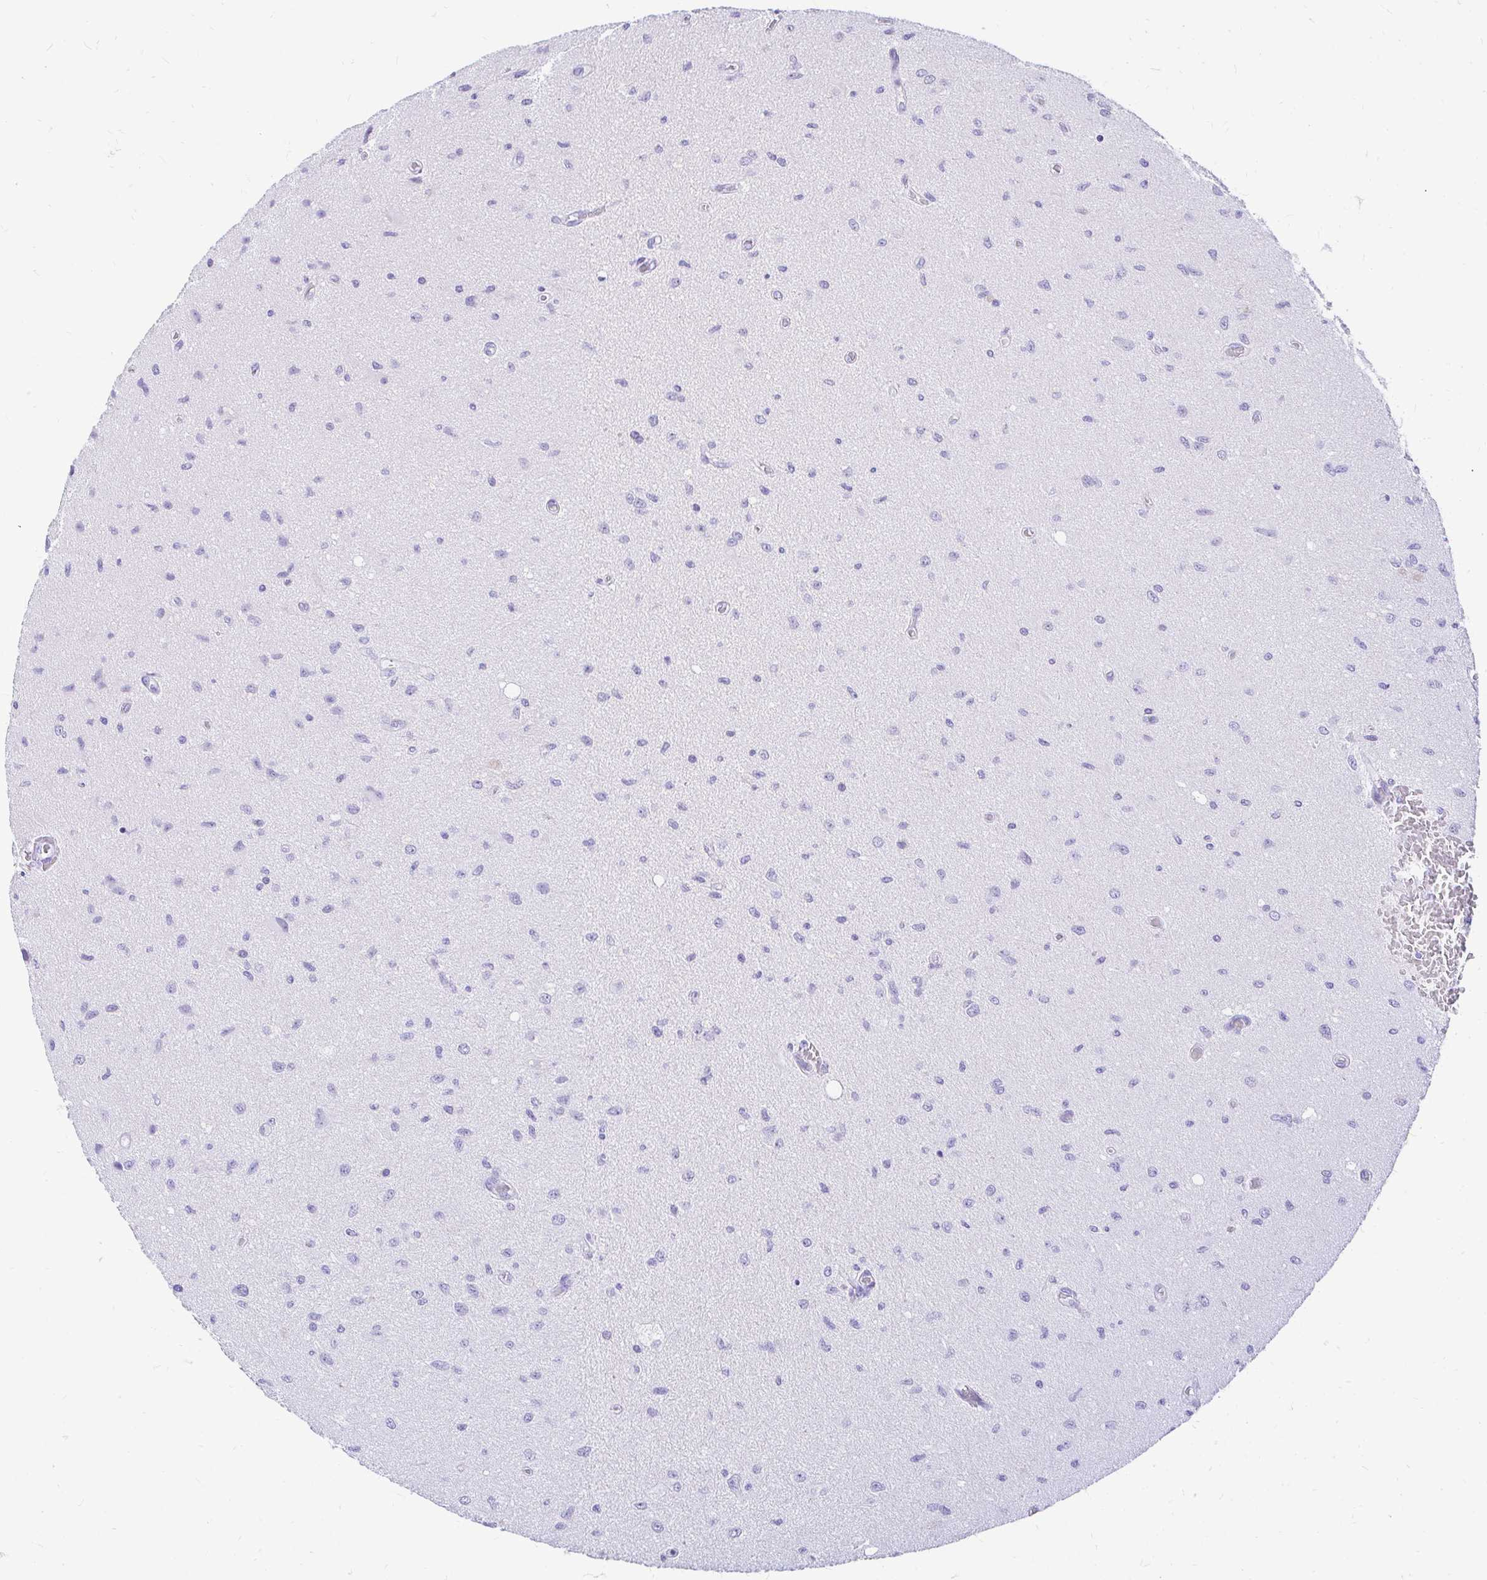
{"staining": {"intensity": "negative", "quantity": "none", "location": "none"}, "tissue": "glioma", "cell_type": "Tumor cells", "image_type": "cancer", "snomed": [{"axis": "morphology", "description": "Glioma, malignant, High grade"}, {"axis": "topography", "description": "Brain"}], "caption": "High power microscopy photomicrograph of an immunohistochemistry (IHC) histopathology image of glioma, revealing no significant positivity in tumor cells.", "gene": "FATE1", "patient": {"sex": "male", "age": 67}}